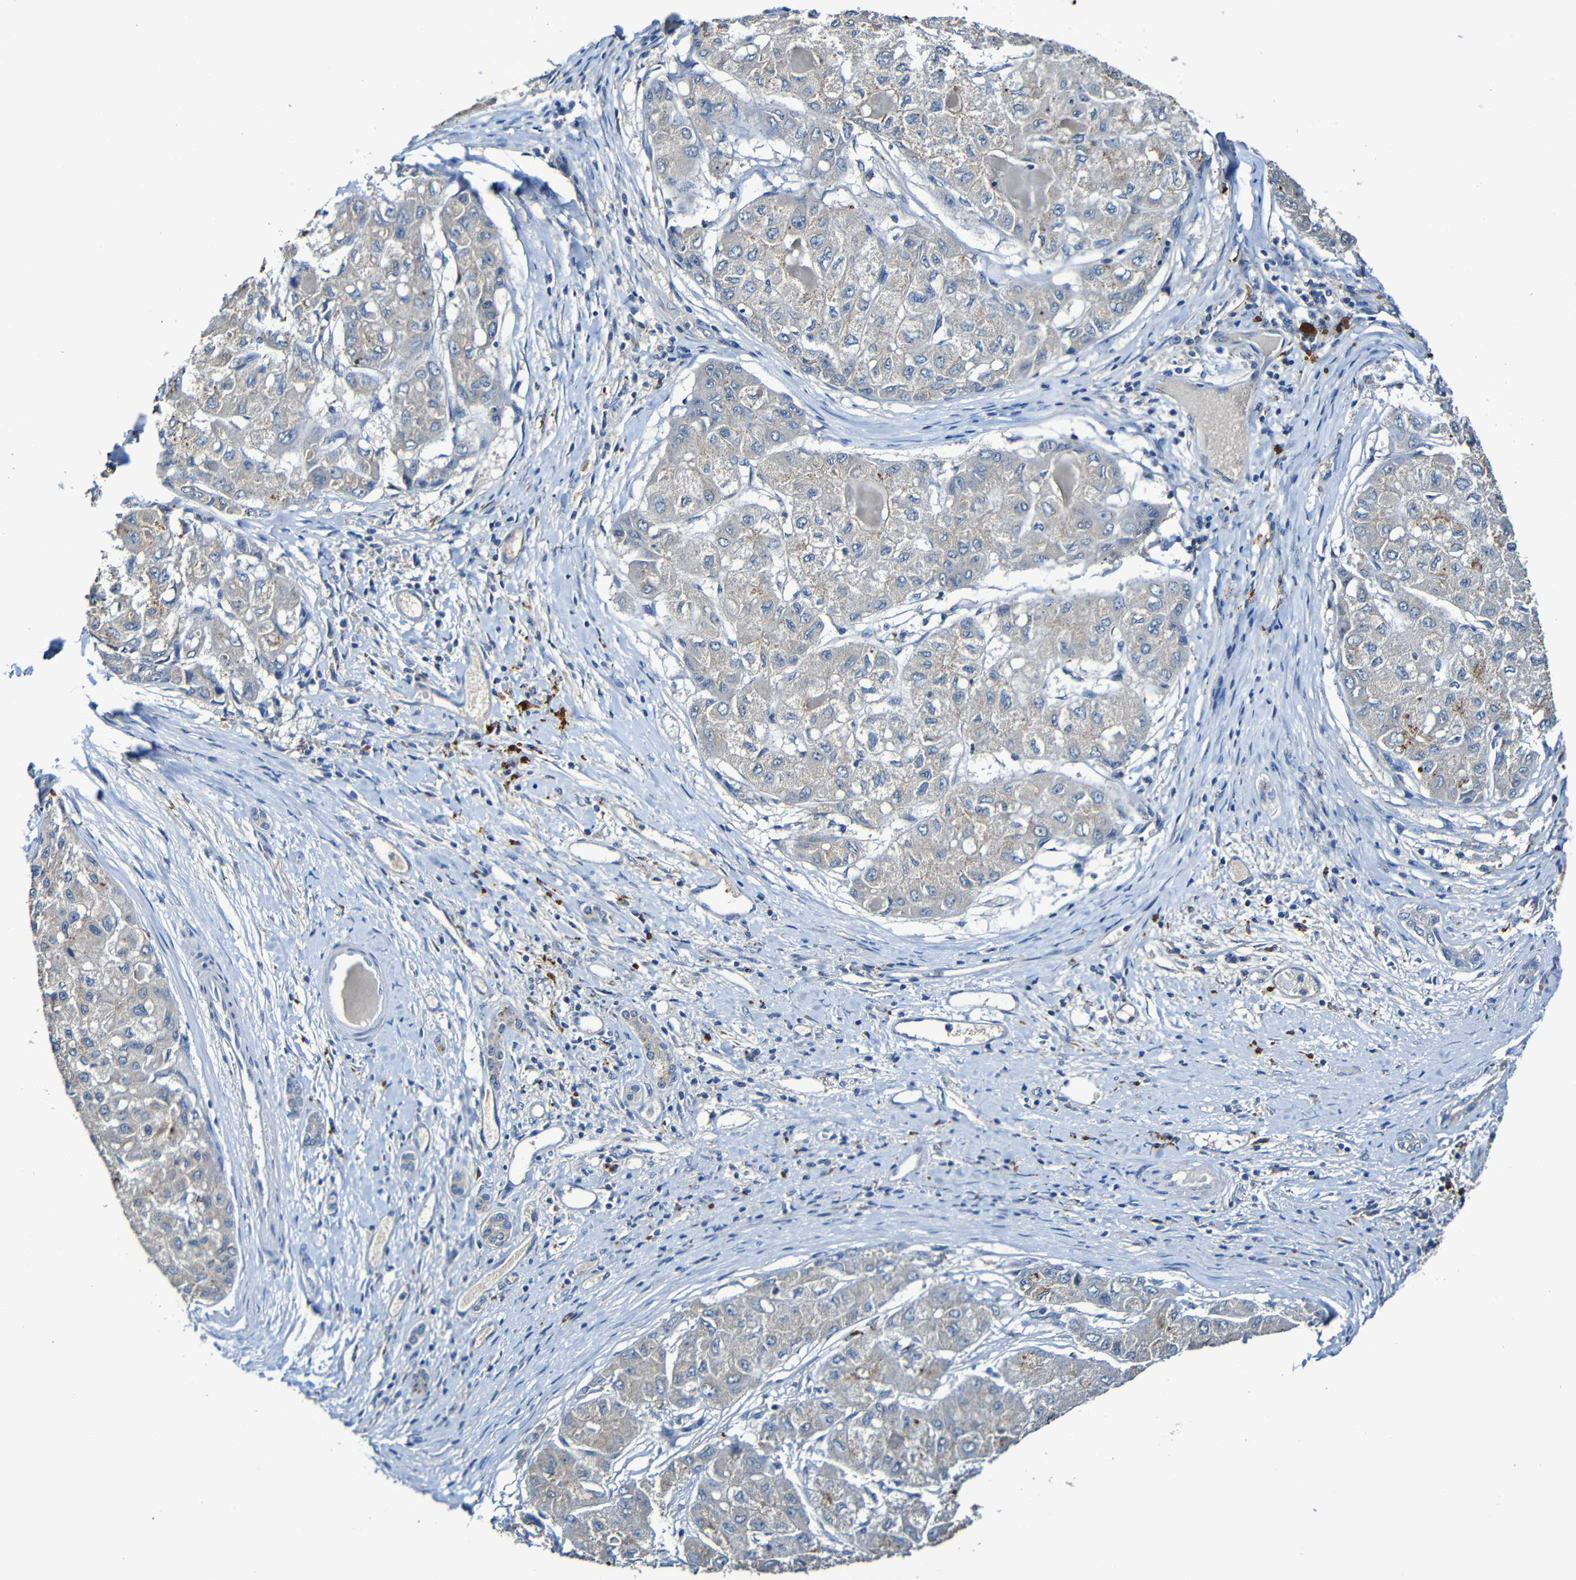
{"staining": {"intensity": "weak", "quantity": "<25%", "location": "cytoplasmic/membranous"}, "tissue": "liver cancer", "cell_type": "Tumor cells", "image_type": "cancer", "snomed": [{"axis": "morphology", "description": "Carcinoma, Hepatocellular, NOS"}, {"axis": "topography", "description": "Liver"}], "caption": "High magnification brightfield microscopy of liver hepatocellular carcinoma stained with DAB (brown) and counterstained with hematoxylin (blue): tumor cells show no significant positivity. (Brightfield microscopy of DAB IHC at high magnification).", "gene": "LRRC70", "patient": {"sex": "male", "age": 80}}